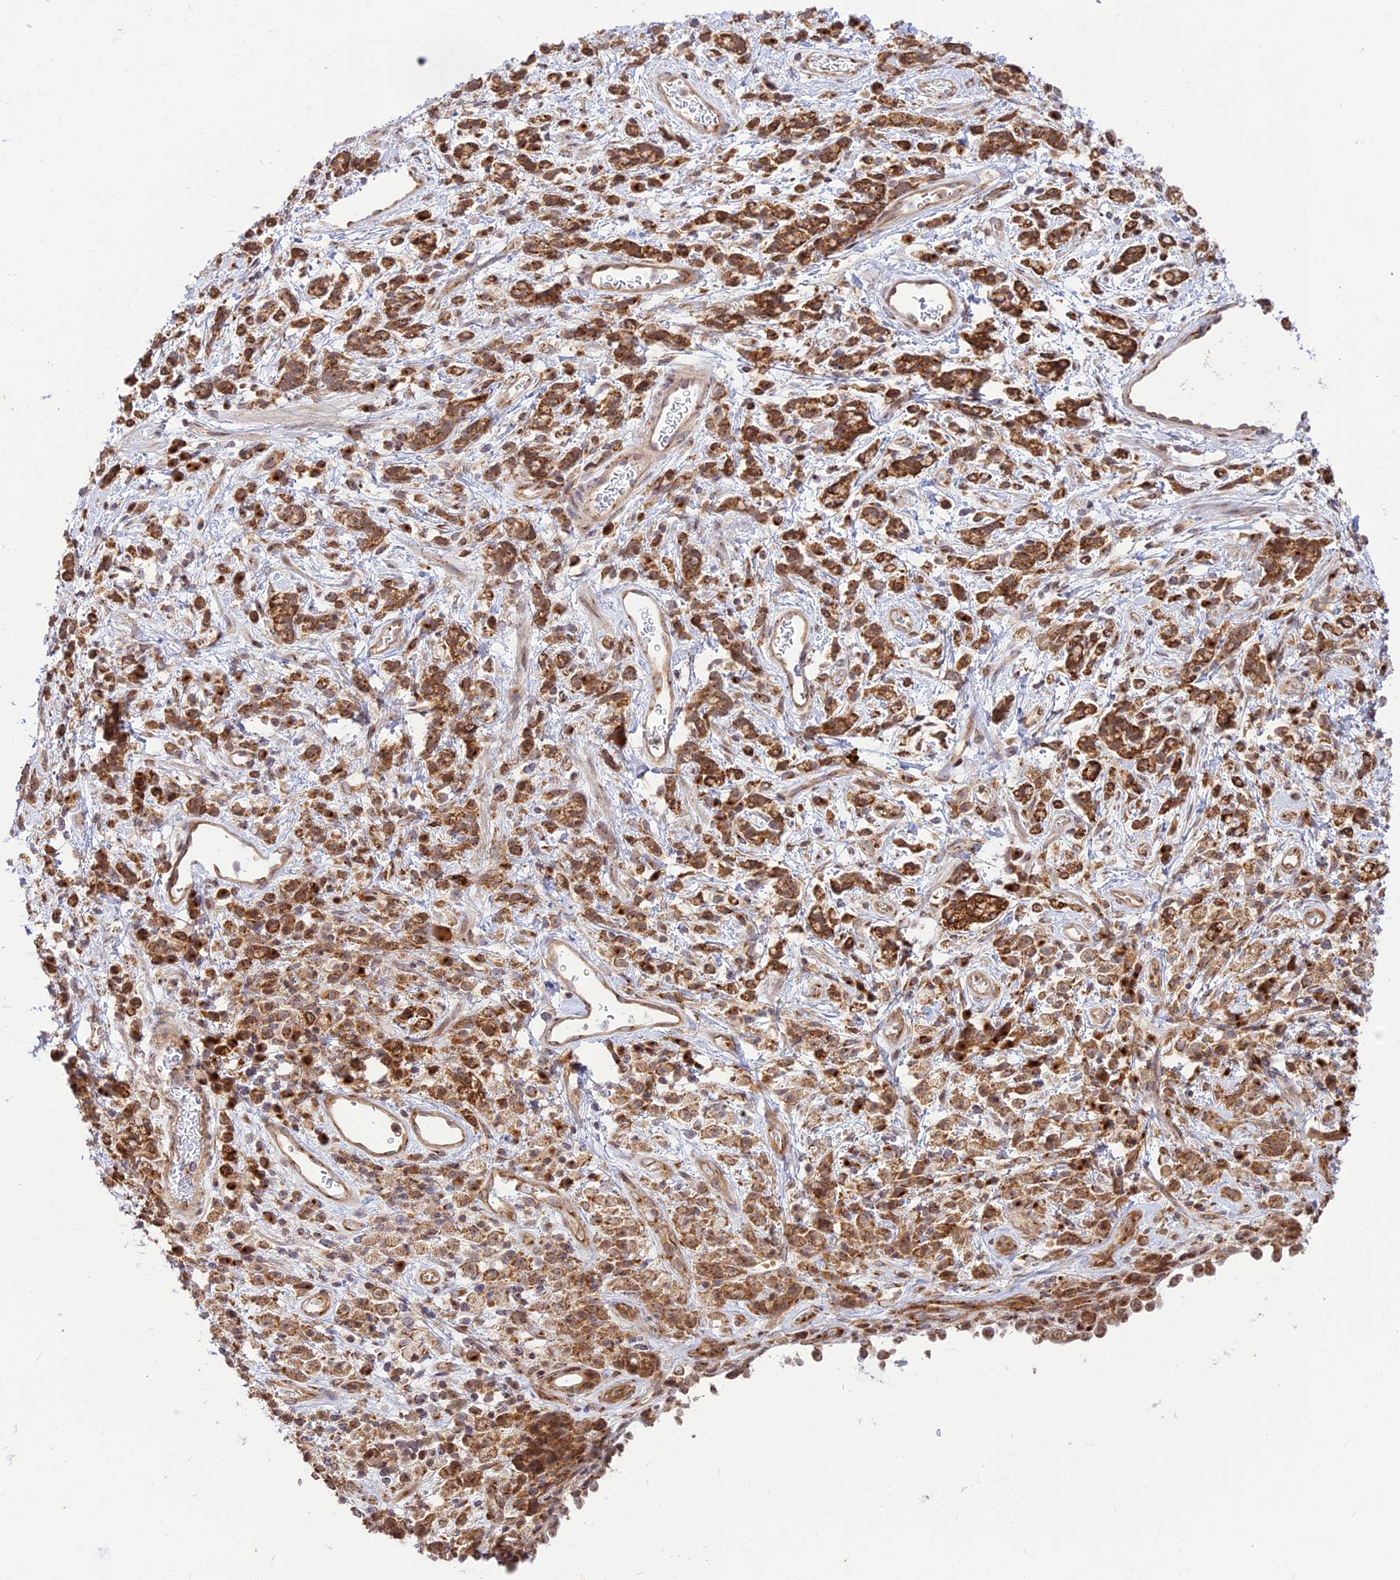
{"staining": {"intensity": "strong", "quantity": ">75%", "location": "cytoplasmic/membranous"}, "tissue": "stomach cancer", "cell_type": "Tumor cells", "image_type": "cancer", "snomed": [{"axis": "morphology", "description": "Adenocarcinoma, NOS"}, {"axis": "topography", "description": "Stomach"}], "caption": "The image displays a brown stain indicating the presence of a protein in the cytoplasmic/membranous of tumor cells in stomach cancer (adenocarcinoma).", "gene": "GOLGA3", "patient": {"sex": "female", "age": 60}}